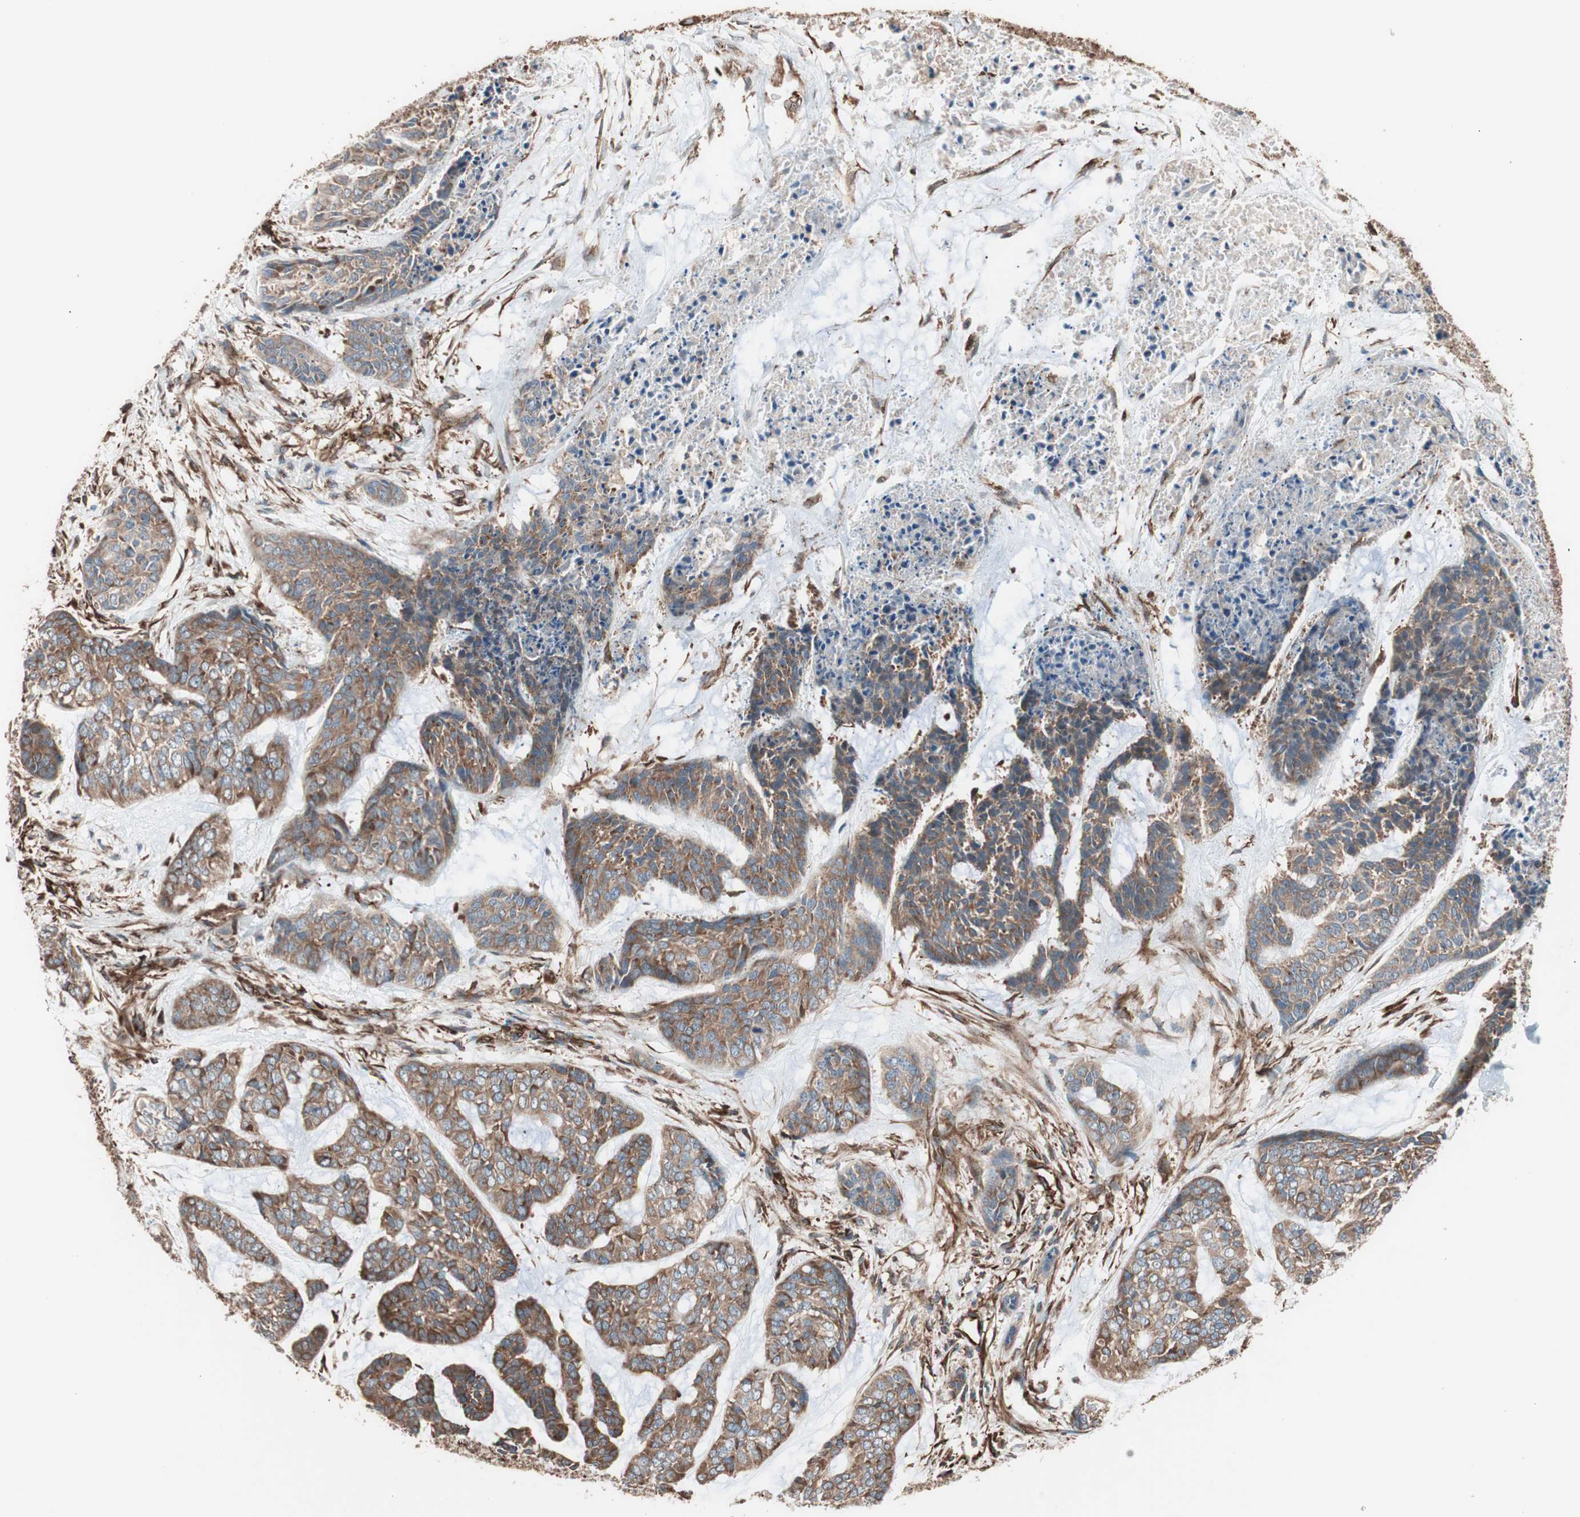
{"staining": {"intensity": "moderate", "quantity": "25%-75%", "location": "cytoplasmic/membranous"}, "tissue": "skin cancer", "cell_type": "Tumor cells", "image_type": "cancer", "snomed": [{"axis": "morphology", "description": "Basal cell carcinoma"}, {"axis": "topography", "description": "Skin"}], "caption": "This is a histology image of immunohistochemistry (IHC) staining of basal cell carcinoma (skin), which shows moderate positivity in the cytoplasmic/membranous of tumor cells.", "gene": "GPSM2", "patient": {"sex": "female", "age": 64}}